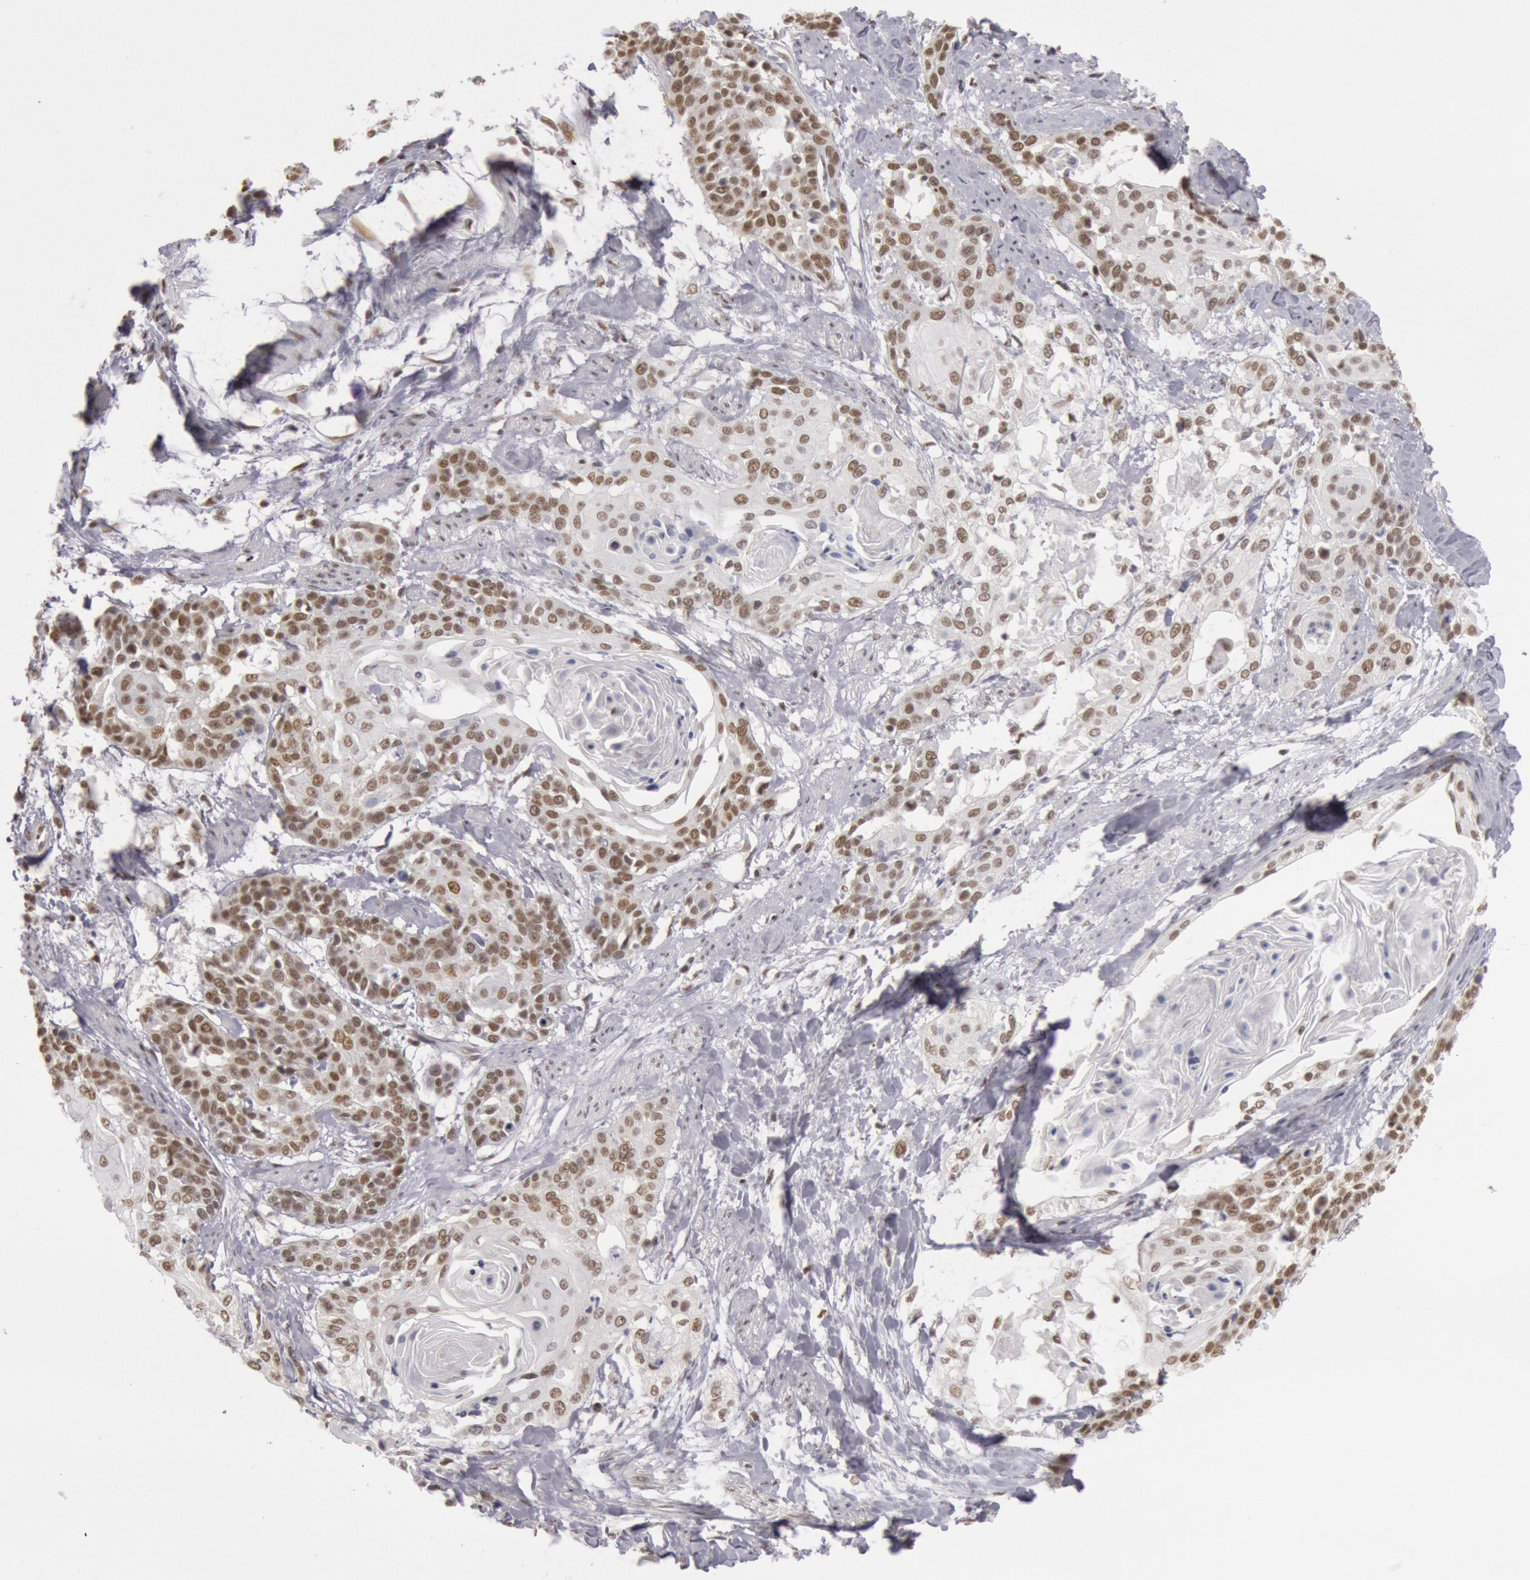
{"staining": {"intensity": "strong", "quantity": ">75%", "location": "nuclear"}, "tissue": "cervical cancer", "cell_type": "Tumor cells", "image_type": "cancer", "snomed": [{"axis": "morphology", "description": "Squamous cell carcinoma, NOS"}, {"axis": "topography", "description": "Cervix"}], "caption": "High-power microscopy captured an immunohistochemistry histopathology image of cervical cancer, revealing strong nuclear expression in about >75% of tumor cells. Using DAB (brown) and hematoxylin (blue) stains, captured at high magnification using brightfield microscopy.", "gene": "ESS2", "patient": {"sex": "female", "age": 57}}